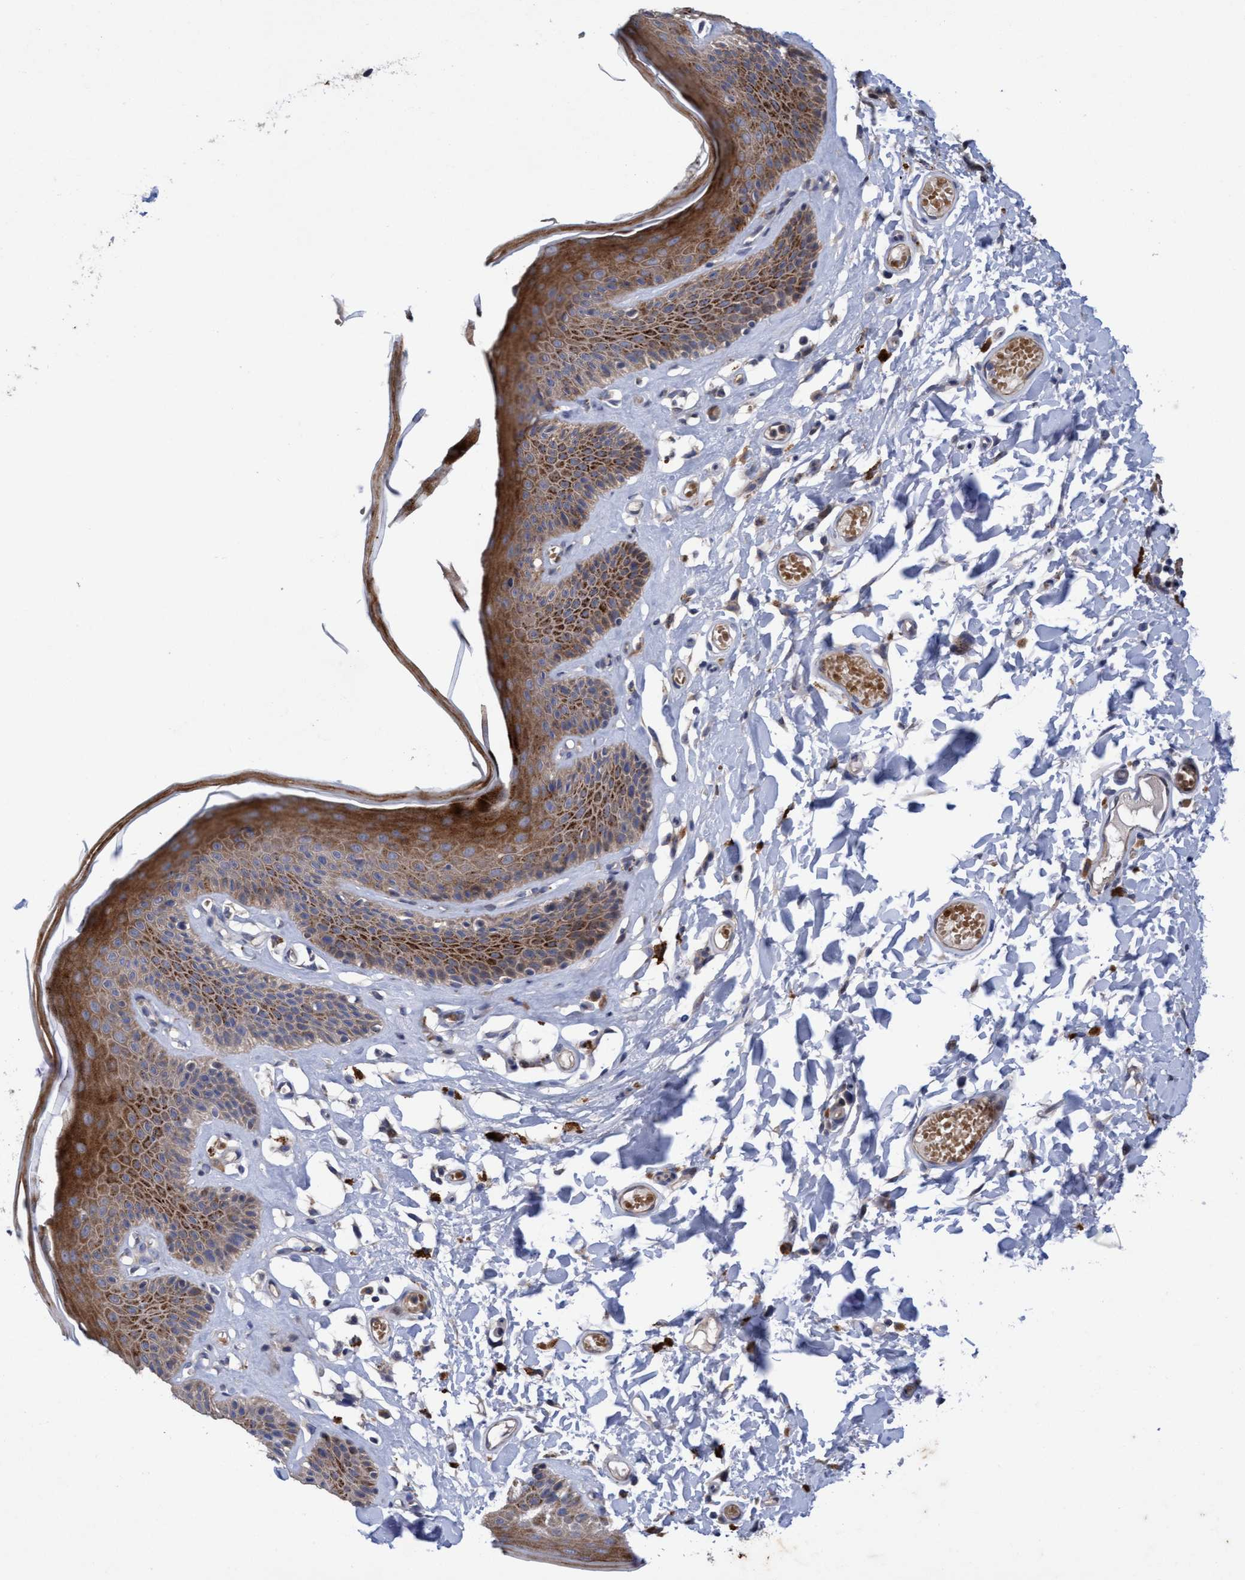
{"staining": {"intensity": "moderate", "quantity": ">75%", "location": "cytoplasmic/membranous"}, "tissue": "skin", "cell_type": "Epidermal cells", "image_type": "normal", "snomed": [{"axis": "morphology", "description": "Normal tissue, NOS"}, {"axis": "topography", "description": "Vulva"}], "caption": "A photomicrograph of skin stained for a protein shows moderate cytoplasmic/membranous brown staining in epidermal cells.", "gene": "SEMA4D", "patient": {"sex": "female", "age": 73}}